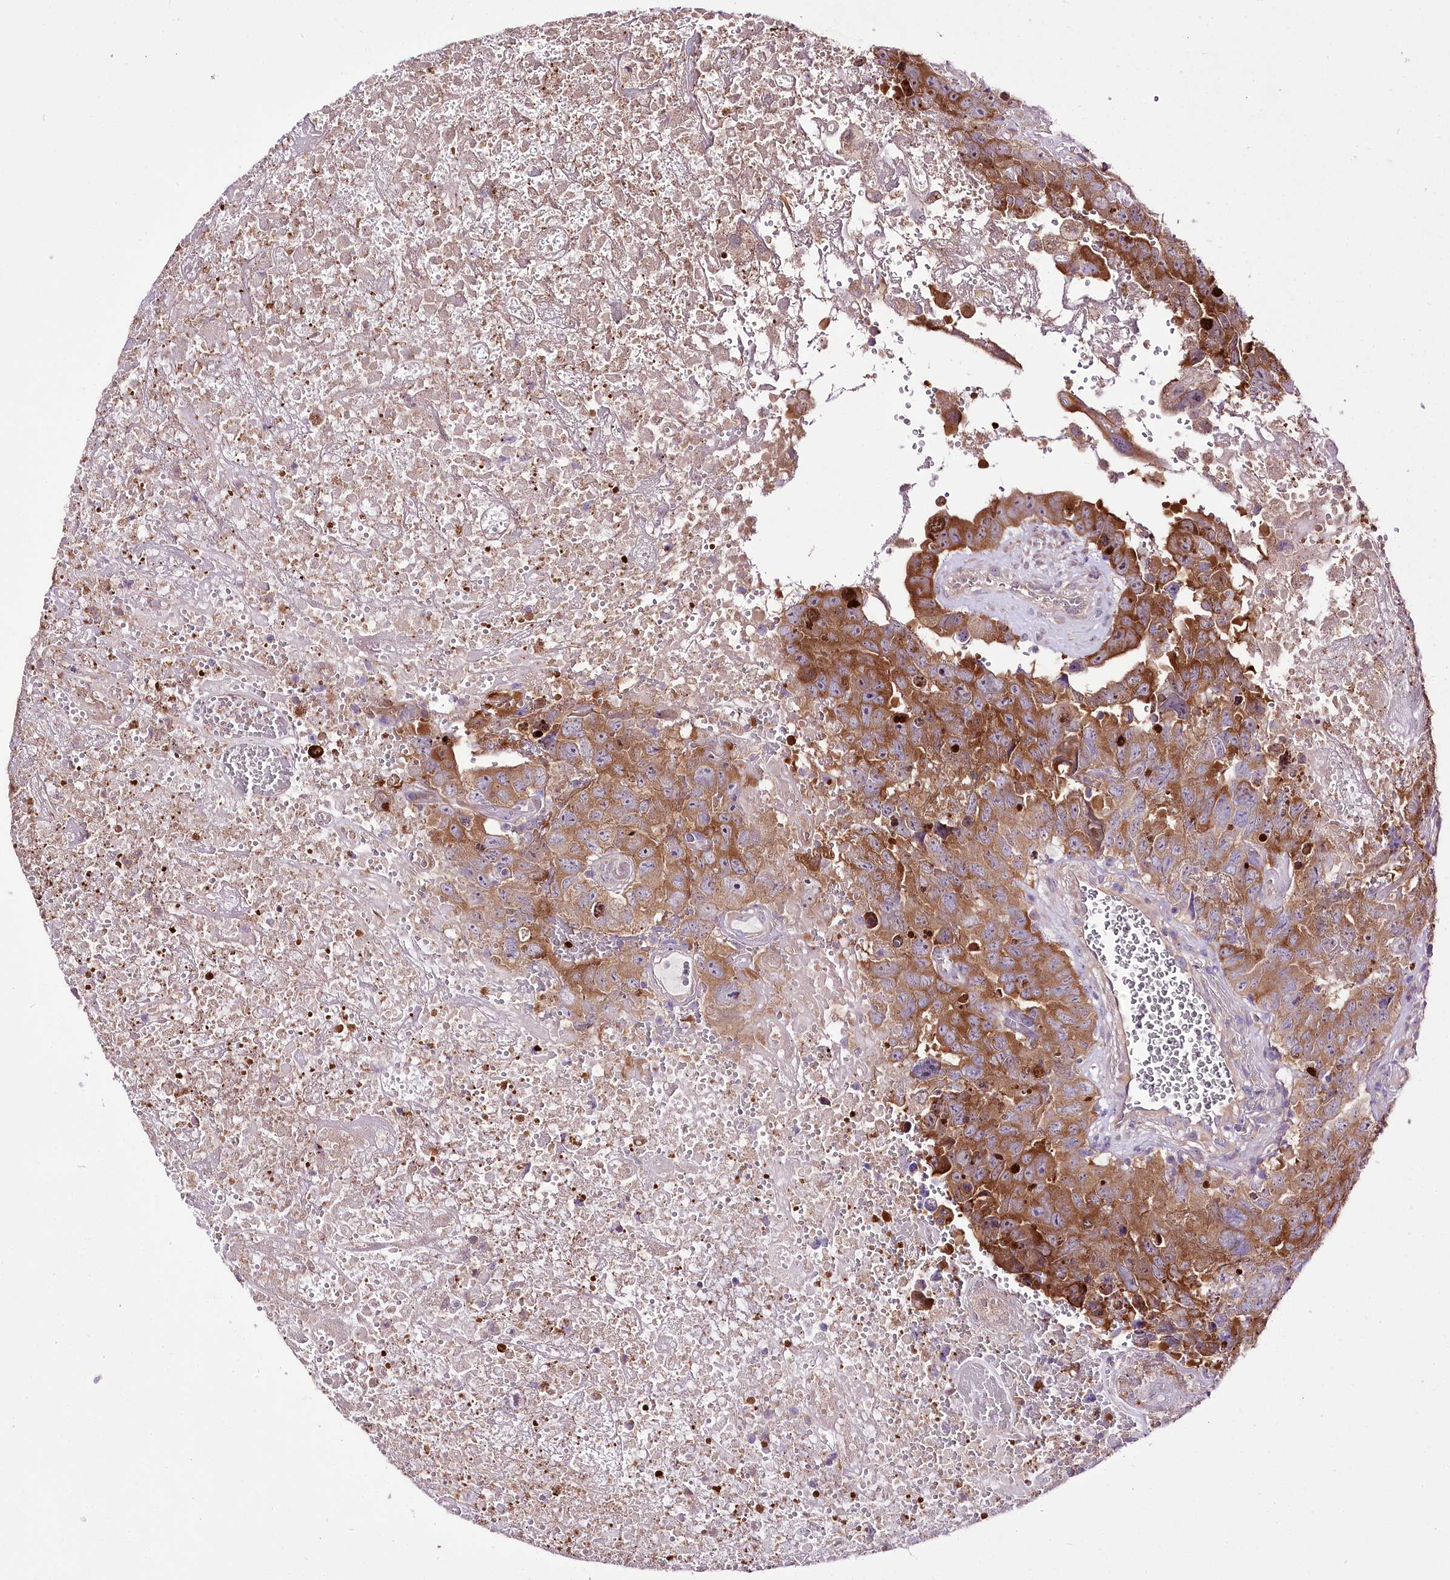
{"staining": {"intensity": "strong", "quantity": ">75%", "location": "cytoplasmic/membranous"}, "tissue": "testis cancer", "cell_type": "Tumor cells", "image_type": "cancer", "snomed": [{"axis": "morphology", "description": "Carcinoma, Embryonal, NOS"}, {"axis": "topography", "description": "Testis"}], "caption": "Human testis embryonal carcinoma stained with a brown dye displays strong cytoplasmic/membranous positive expression in approximately >75% of tumor cells.", "gene": "UGP2", "patient": {"sex": "male", "age": 45}}